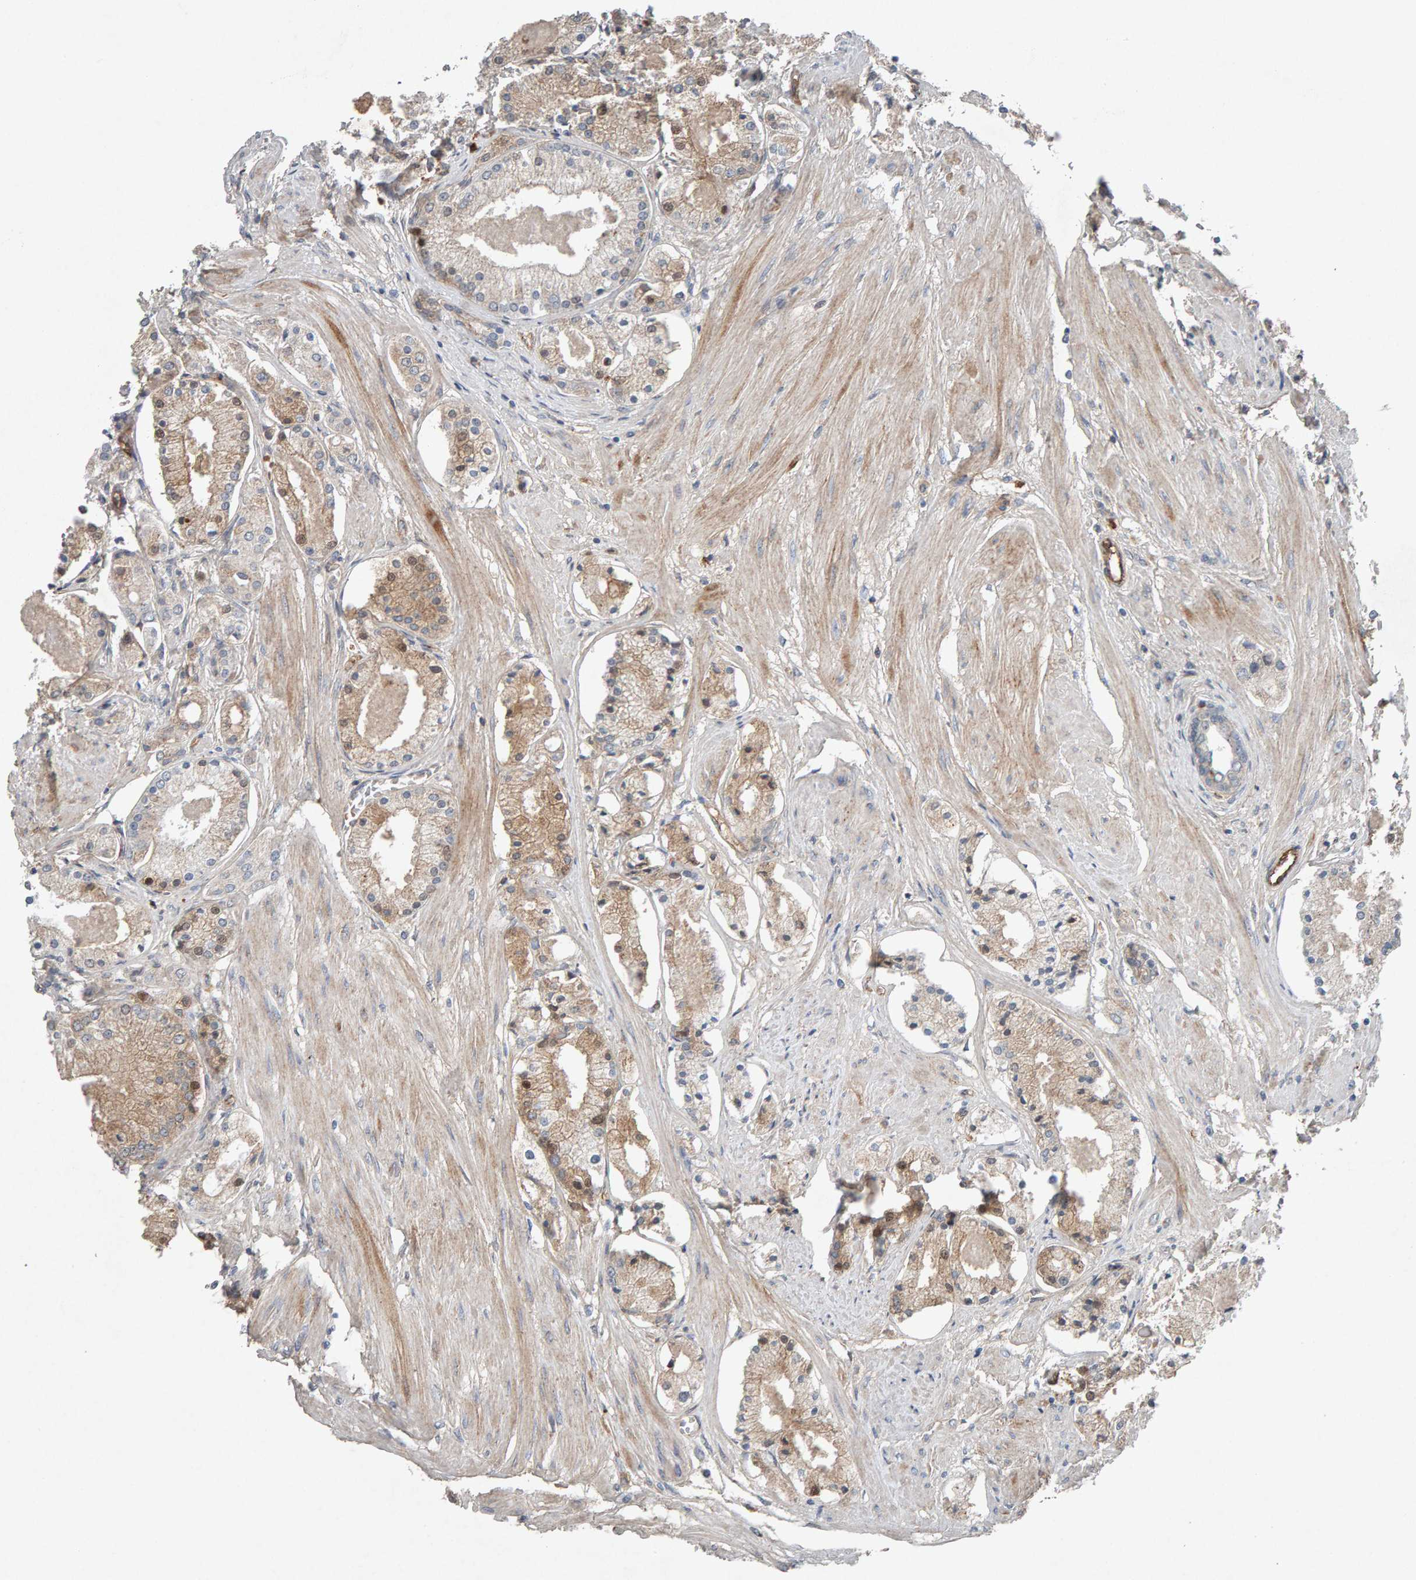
{"staining": {"intensity": "weak", "quantity": "25%-75%", "location": "cytoplasmic/membranous"}, "tissue": "prostate cancer", "cell_type": "Tumor cells", "image_type": "cancer", "snomed": [{"axis": "morphology", "description": "Adenocarcinoma, High grade"}, {"axis": "topography", "description": "Prostate"}], "caption": "Brown immunohistochemical staining in prostate high-grade adenocarcinoma exhibits weak cytoplasmic/membranous positivity in approximately 25%-75% of tumor cells.", "gene": "PTPRM", "patient": {"sex": "male", "age": 66}}